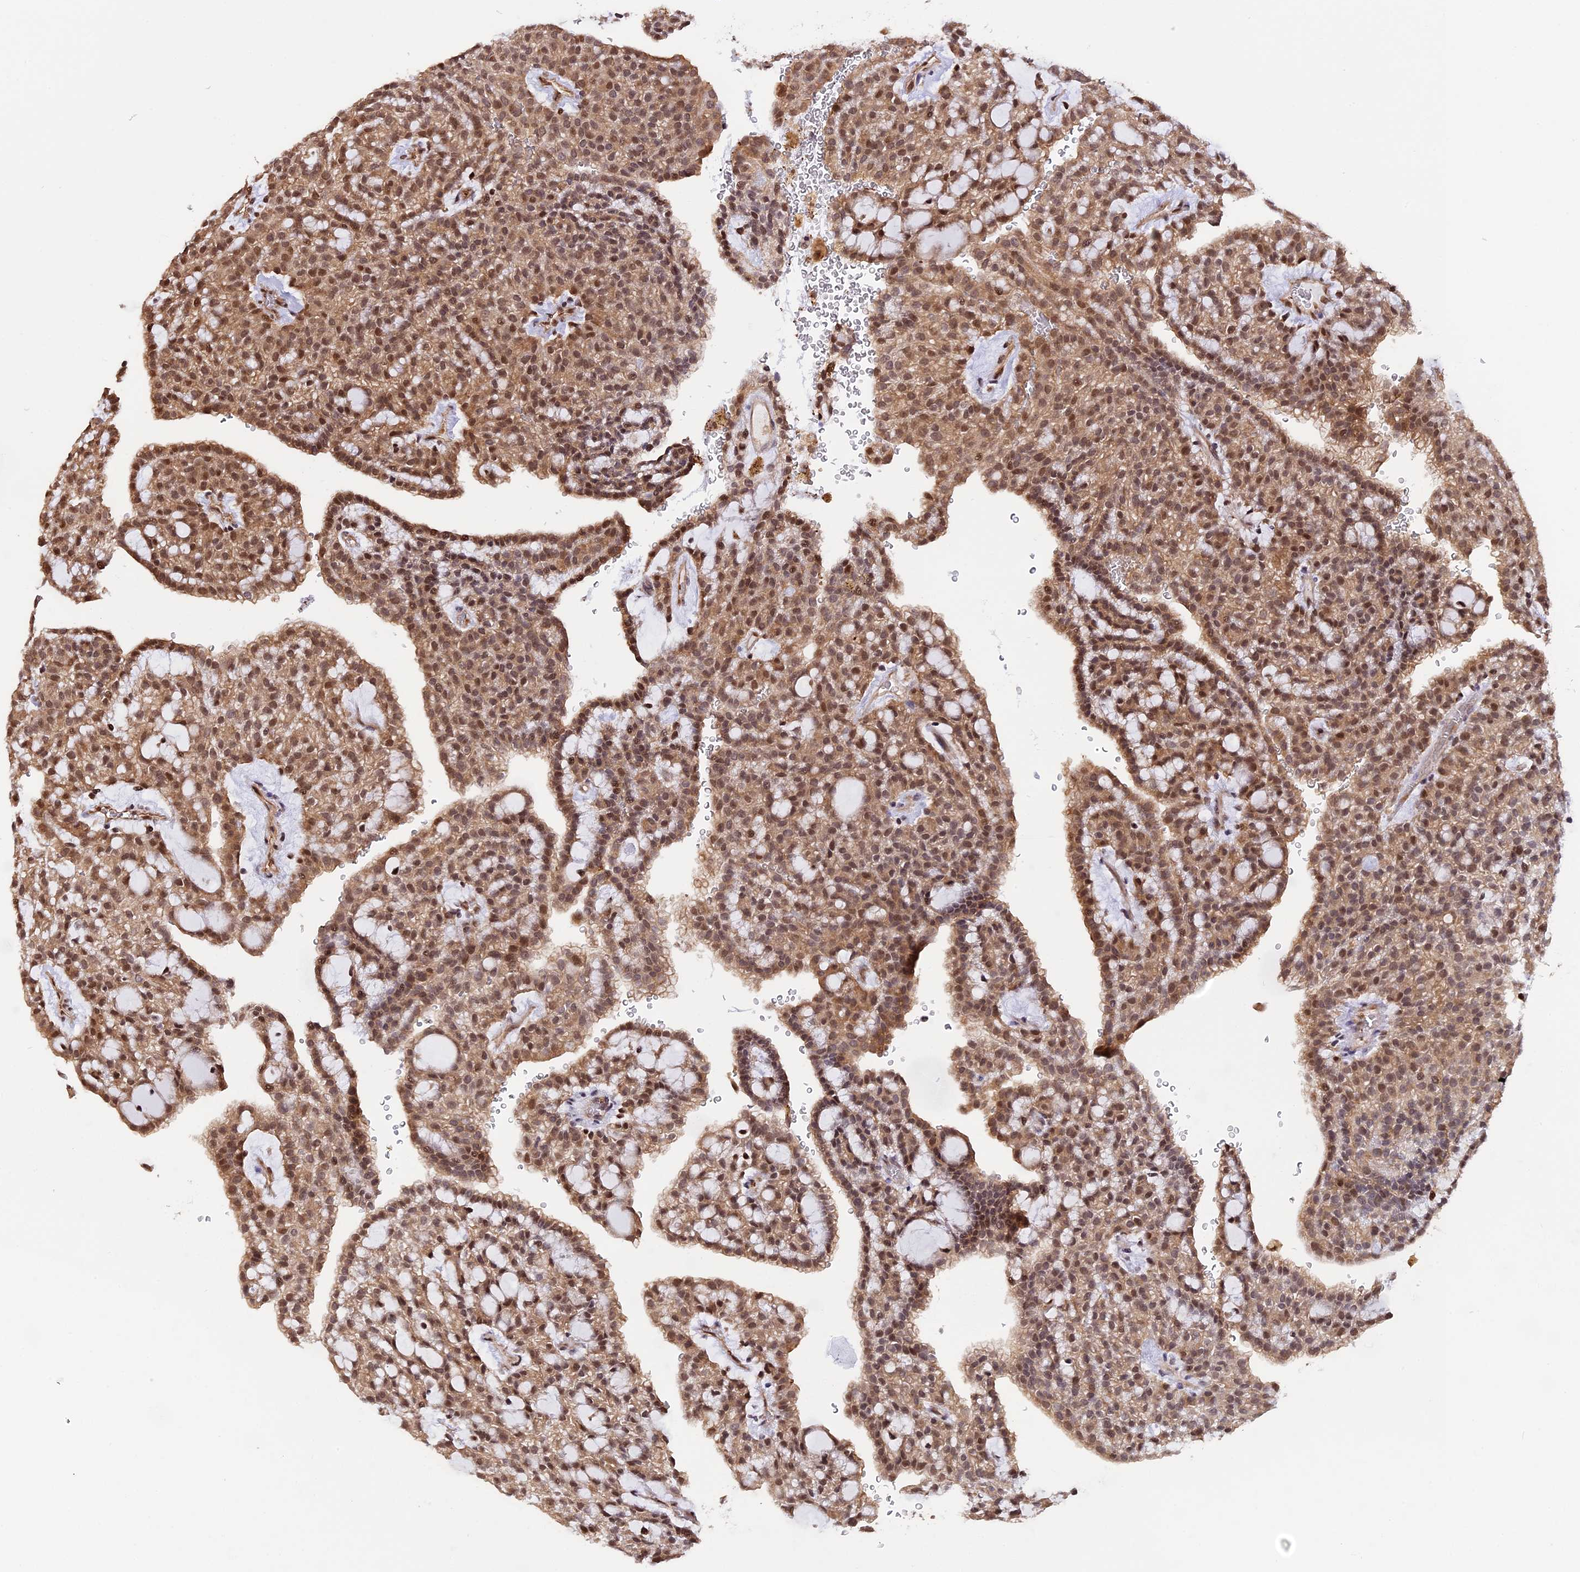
{"staining": {"intensity": "moderate", "quantity": ">75%", "location": "cytoplasmic/membranous,nuclear"}, "tissue": "renal cancer", "cell_type": "Tumor cells", "image_type": "cancer", "snomed": [{"axis": "morphology", "description": "Adenocarcinoma, NOS"}, {"axis": "topography", "description": "Kidney"}], "caption": "A brown stain labels moderate cytoplasmic/membranous and nuclear staining of a protein in renal cancer tumor cells. (brown staining indicates protein expression, while blue staining denotes nuclei).", "gene": "HERPUD1", "patient": {"sex": "male", "age": 63}}